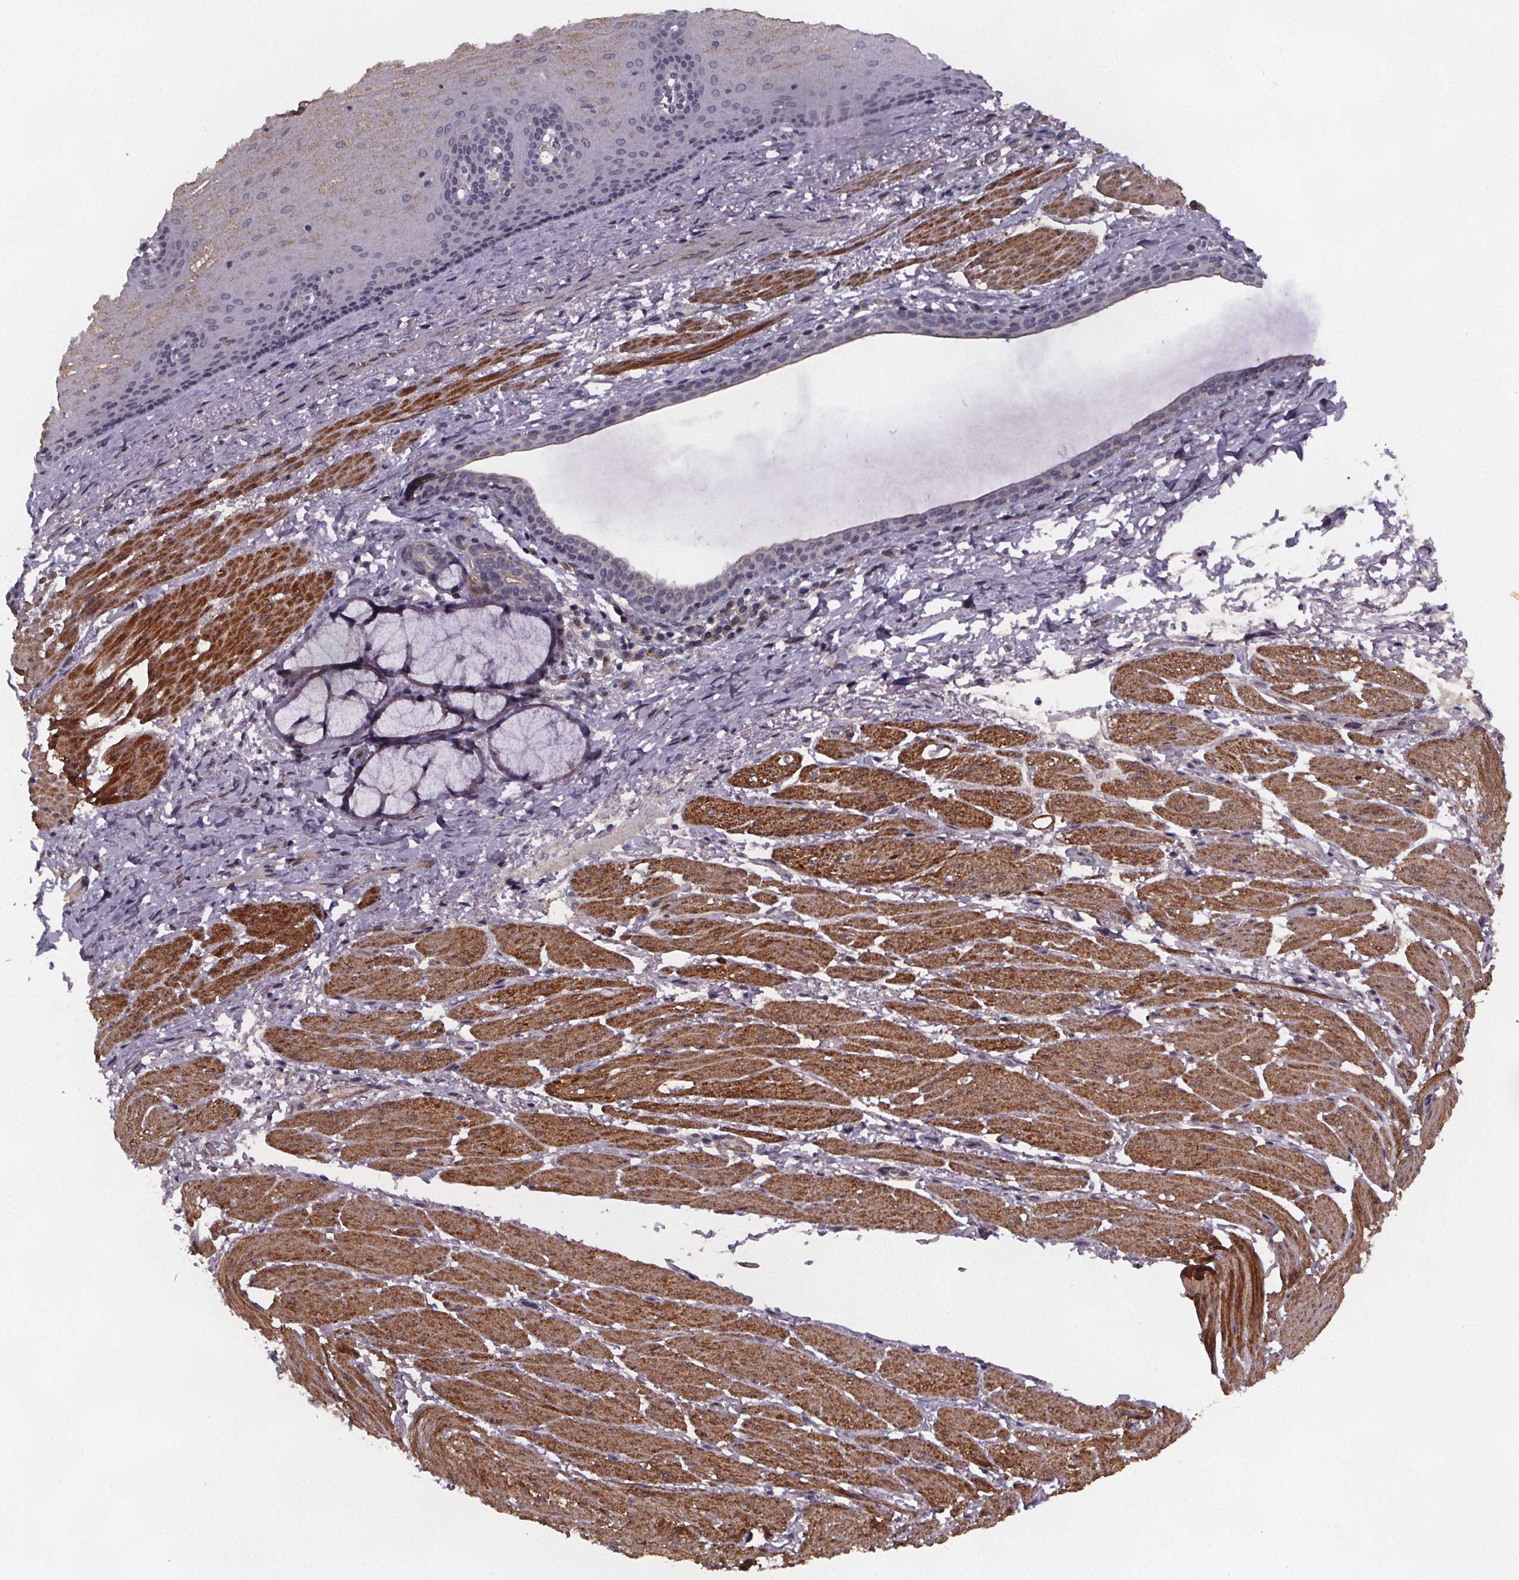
{"staining": {"intensity": "weak", "quantity": "<25%", "location": "cytoplasmic/membranous"}, "tissue": "esophagus", "cell_type": "Squamous epithelial cells", "image_type": "normal", "snomed": [{"axis": "morphology", "description": "Normal tissue, NOS"}, {"axis": "topography", "description": "Esophagus"}], "caption": "High magnification brightfield microscopy of benign esophagus stained with DAB (brown) and counterstained with hematoxylin (blue): squamous epithelial cells show no significant staining. (IHC, brightfield microscopy, high magnification).", "gene": "PALLD", "patient": {"sex": "male", "age": 76}}